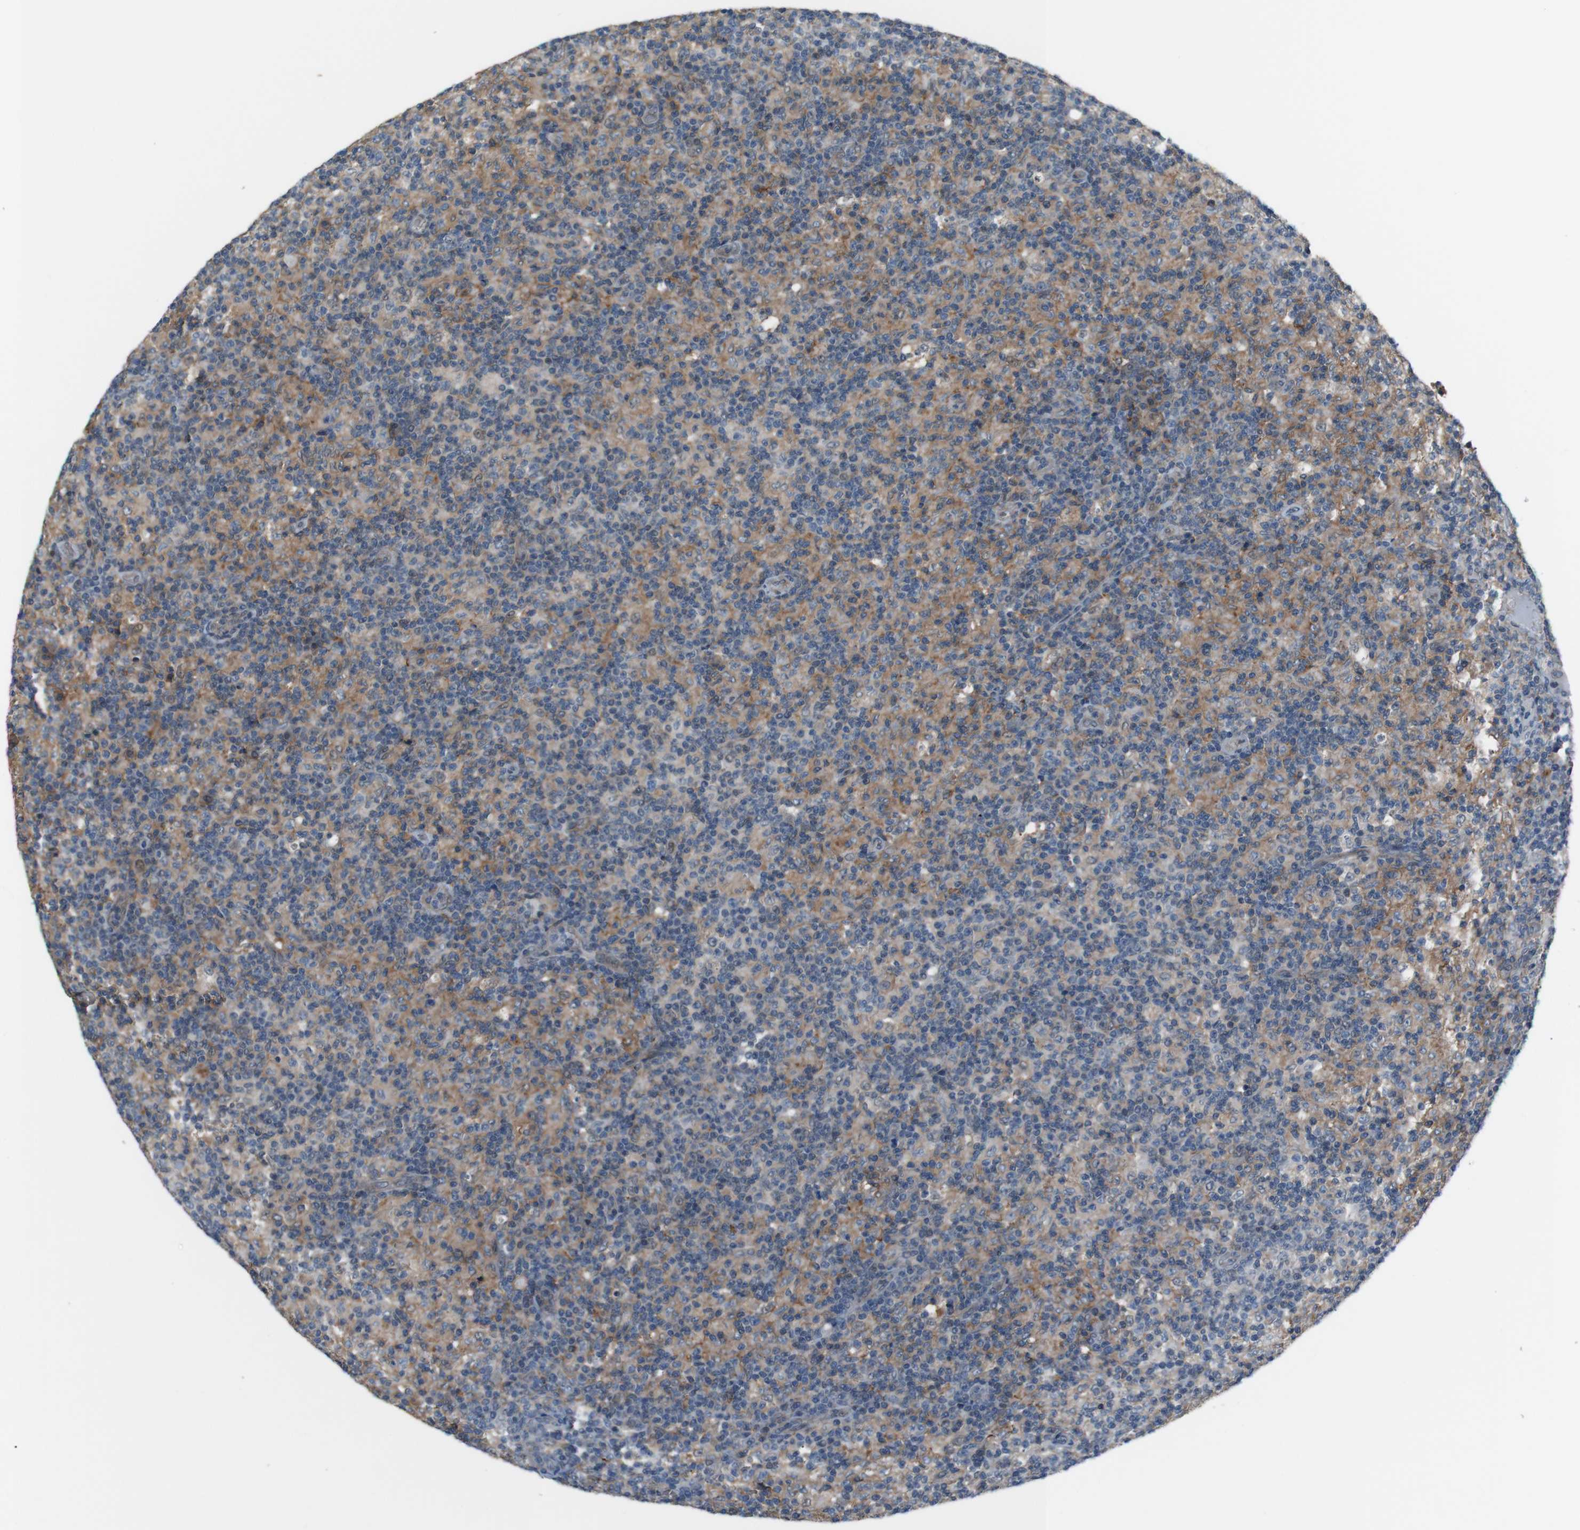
{"staining": {"intensity": "negative", "quantity": "none", "location": "none"}, "tissue": "lymph node", "cell_type": "Germinal center cells", "image_type": "normal", "snomed": [{"axis": "morphology", "description": "Normal tissue, NOS"}, {"axis": "morphology", "description": "Inflammation, NOS"}, {"axis": "topography", "description": "Lymph node"}], "caption": "The immunohistochemistry histopathology image has no significant expression in germinal center cells of lymph node.", "gene": "ATP2B1", "patient": {"sex": "male", "age": 55}}